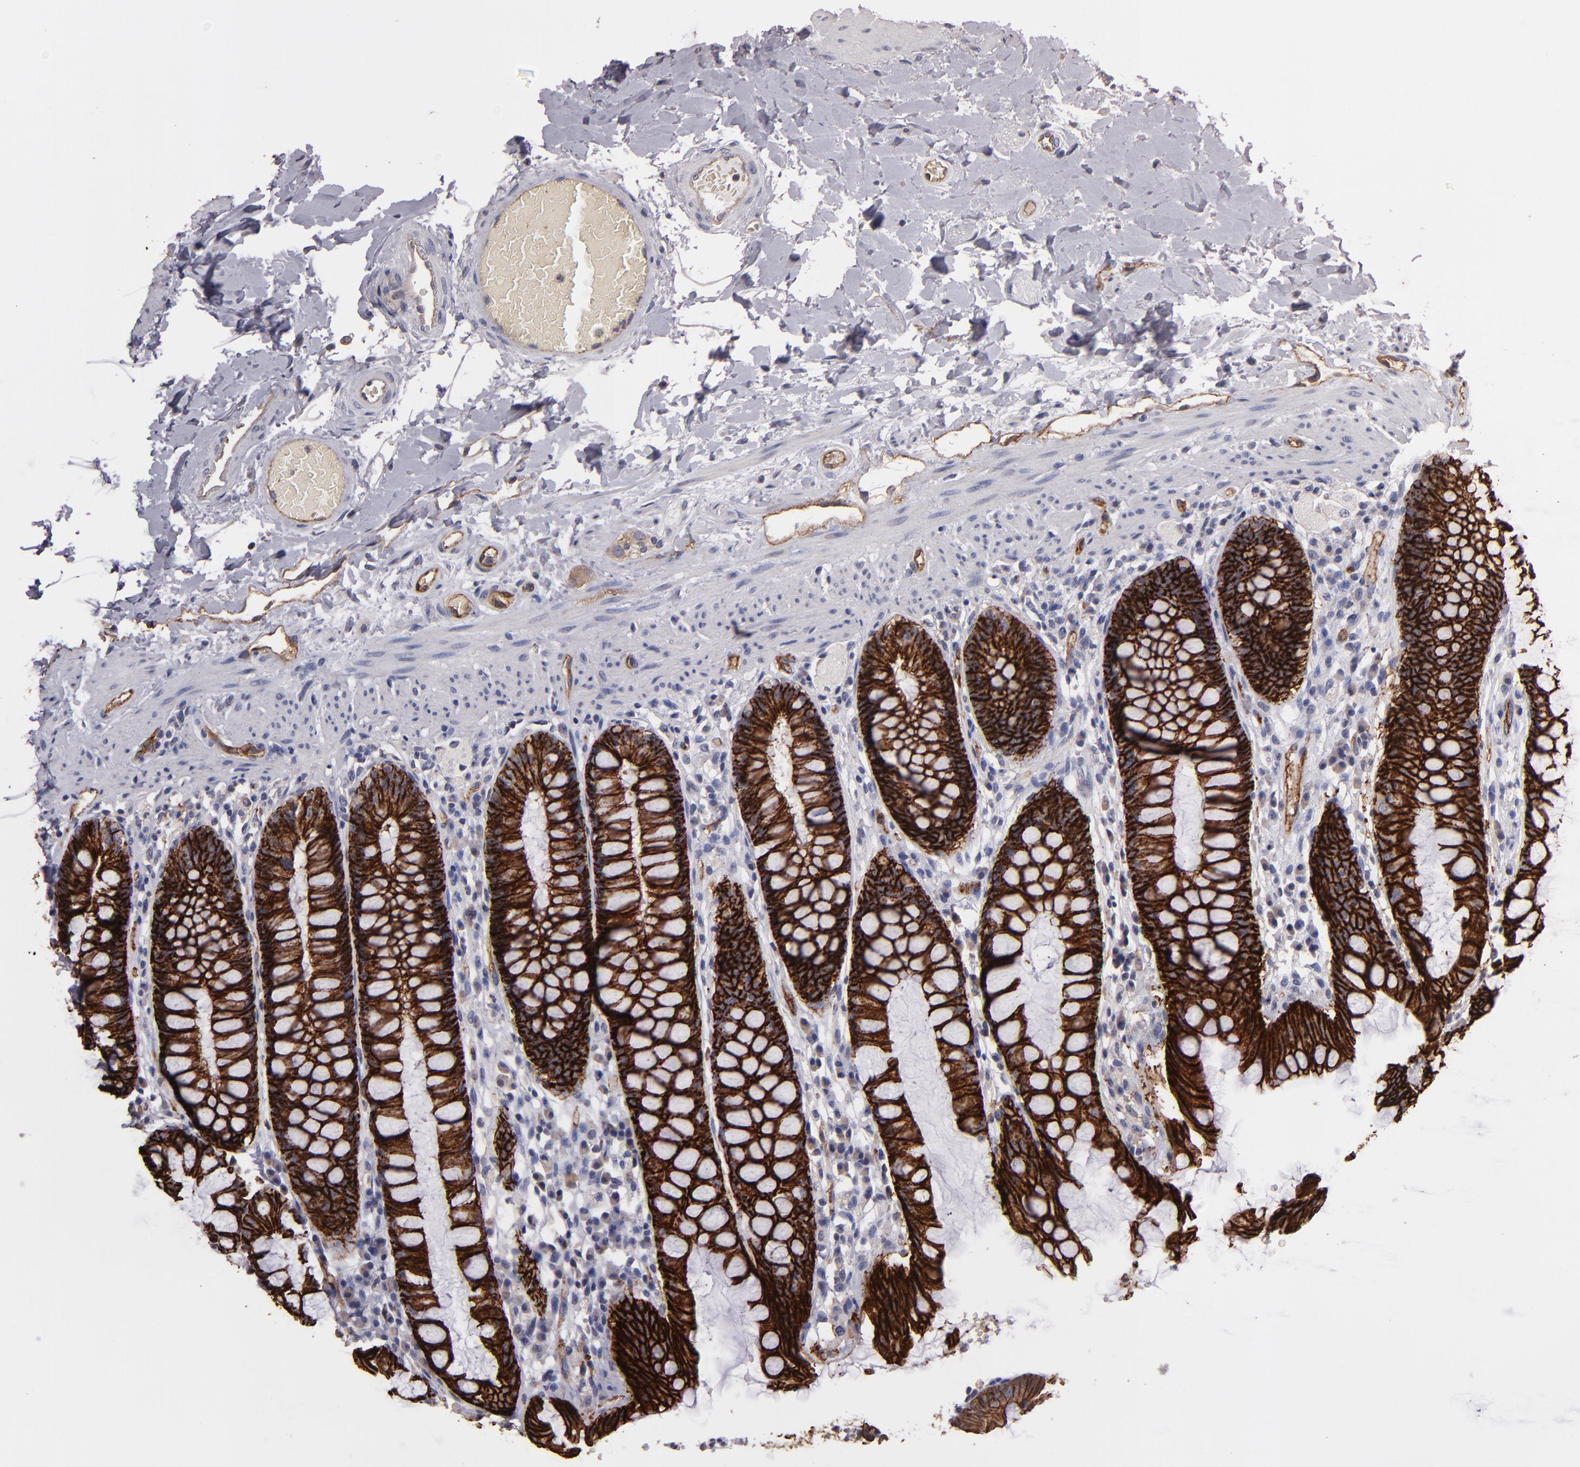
{"staining": {"intensity": "strong", "quantity": ">75%", "location": "cytoplasmic/membranous"}, "tissue": "rectum", "cell_type": "Glandular cells", "image_type": "normal", "snomed": [{"axis": "morphology", "description": "Normal tissue, NOS"}, {"axis": "topography", "description": "Rectum"}], "caption": "IHC photomicrograph of unremarkable rectum stained for a protein (brown), which displays high levels of strong cytoplasmic/membranous positivity in about >75% of glandular cells.", "gene": "CLDN5", "patient": {"sex": "female", "age": 46}}